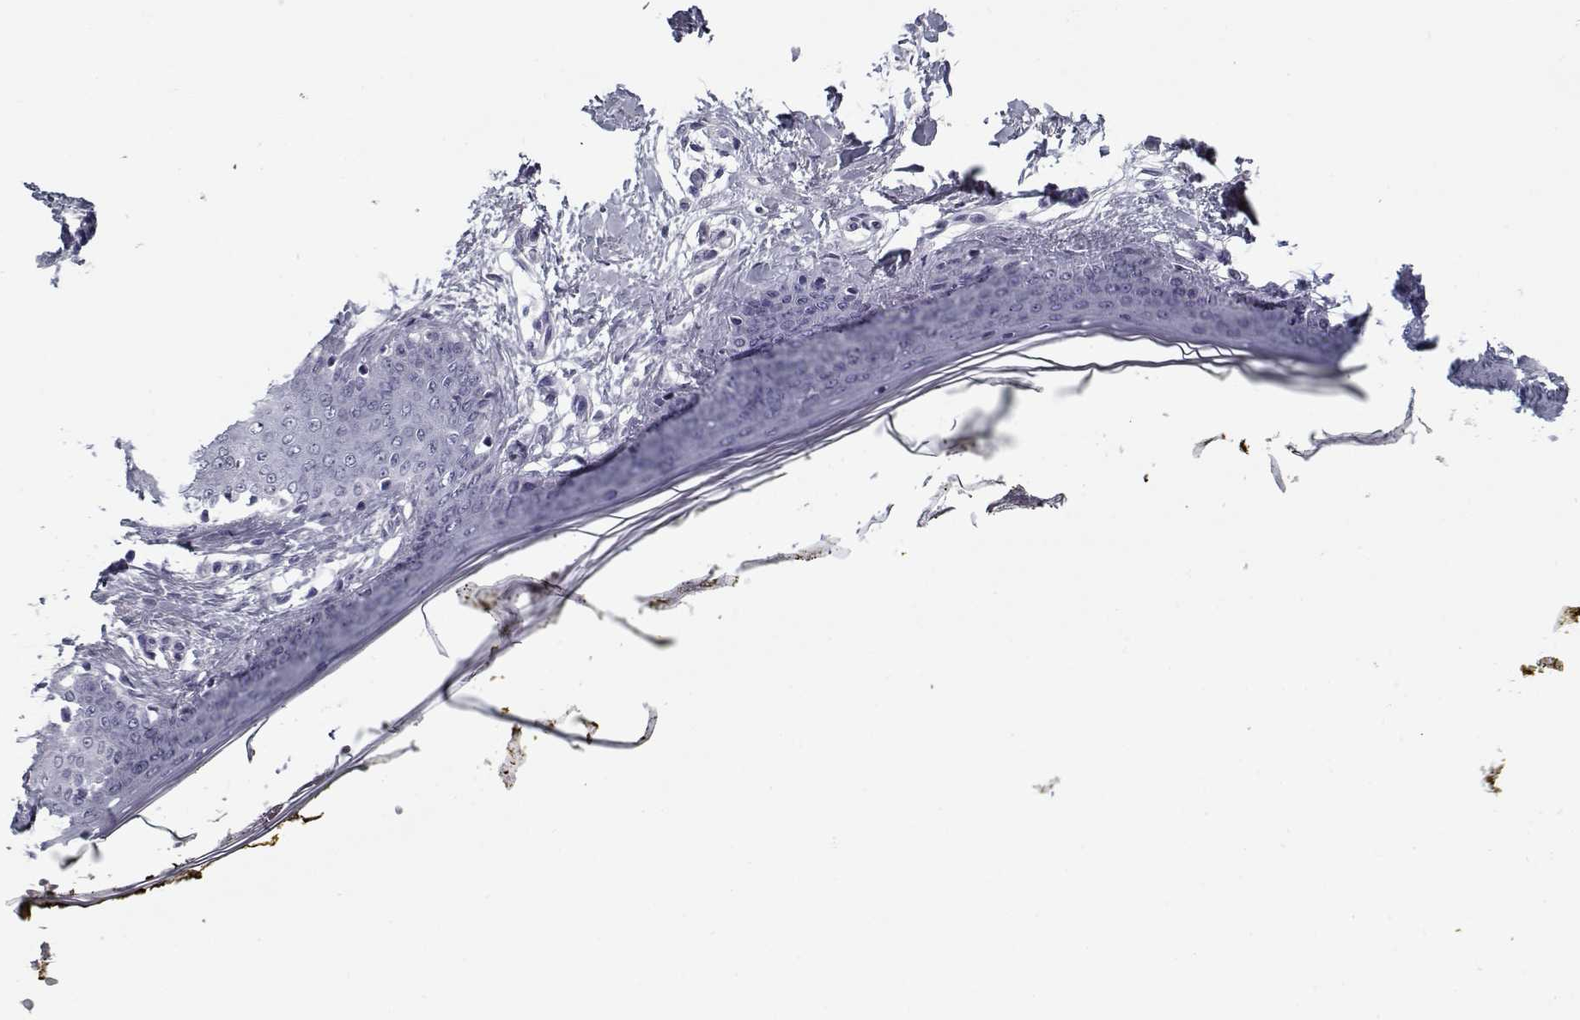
{"staining": {"intensity": "negative", "quantity": "none", "location": "none"}, "tissue": "skin", "cell_type": "Fibroblasts", "image_type": "normal", "snomed": [{"axis": "morphology", "description": "Normal tissue, NOS"}, {"axis": "topography", "description": "Skin"}], "caption": "Protein analysis of unremarkable skin demonstrates no significant expression in fibroblasts.", "gene": "RNF32", "patient": {"sex": "female", "age": 34}}